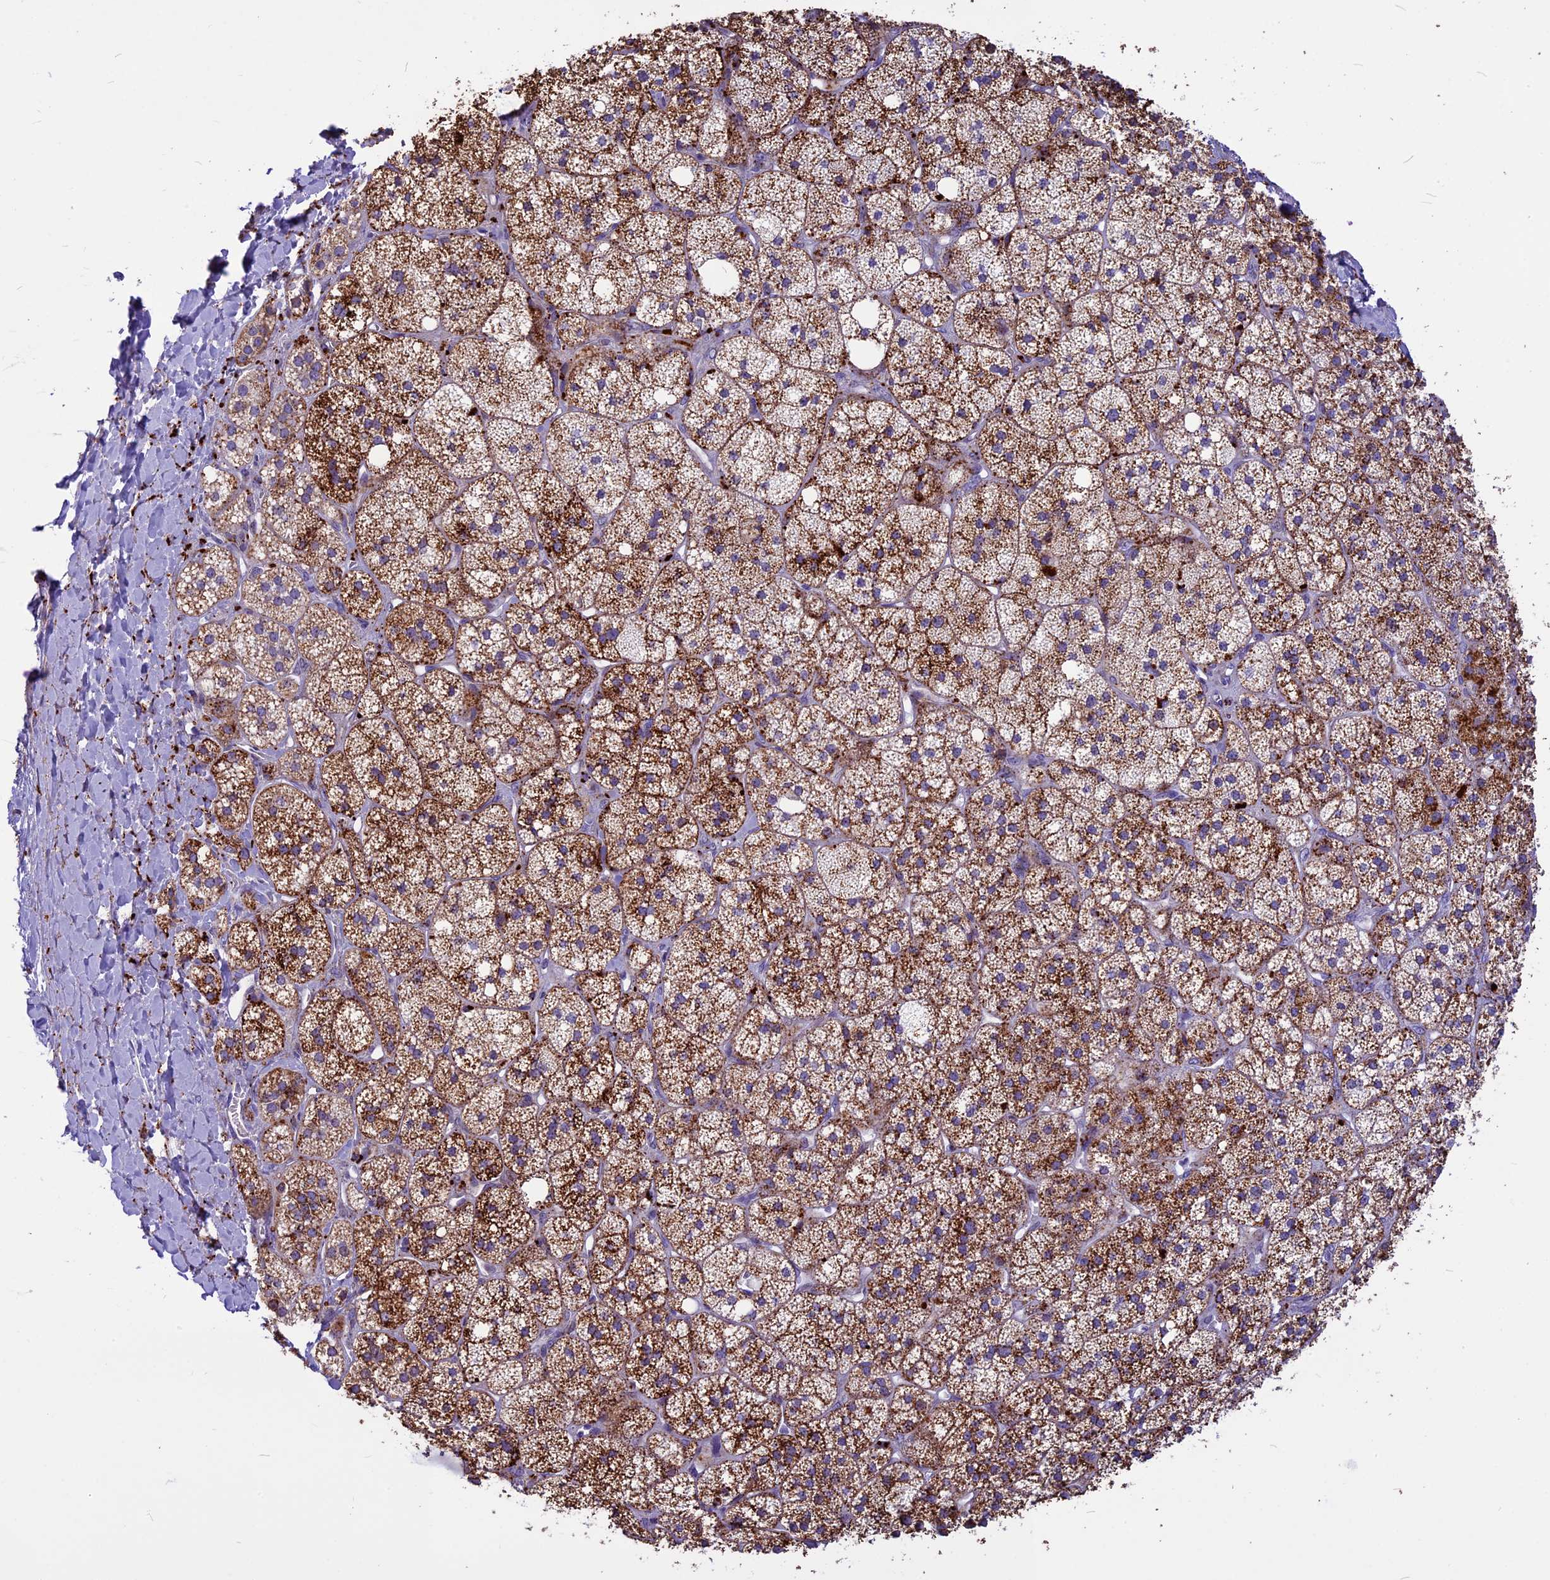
{"staining": {"intensity": "strong", "quantity": ">75%", "location": "cytoplasmic/membranous"}, "tissue": "adrenal gland", "cell_type": "Glandular cells", "image_type": "normal", "snomed": [{"axis": "morphology", "description": "Normal tissue, NOS"}, {"axis": "topography", "description": "Adrenal gland"}], "caption": "Immunohistochemical staining of normal human adrenal gland shows high levels of strong cytoplasmic/membranous positivity in approximately >75% of glandular cells.", "gene": "THRSP", "patient": {"sex": "male", "age": 61}}